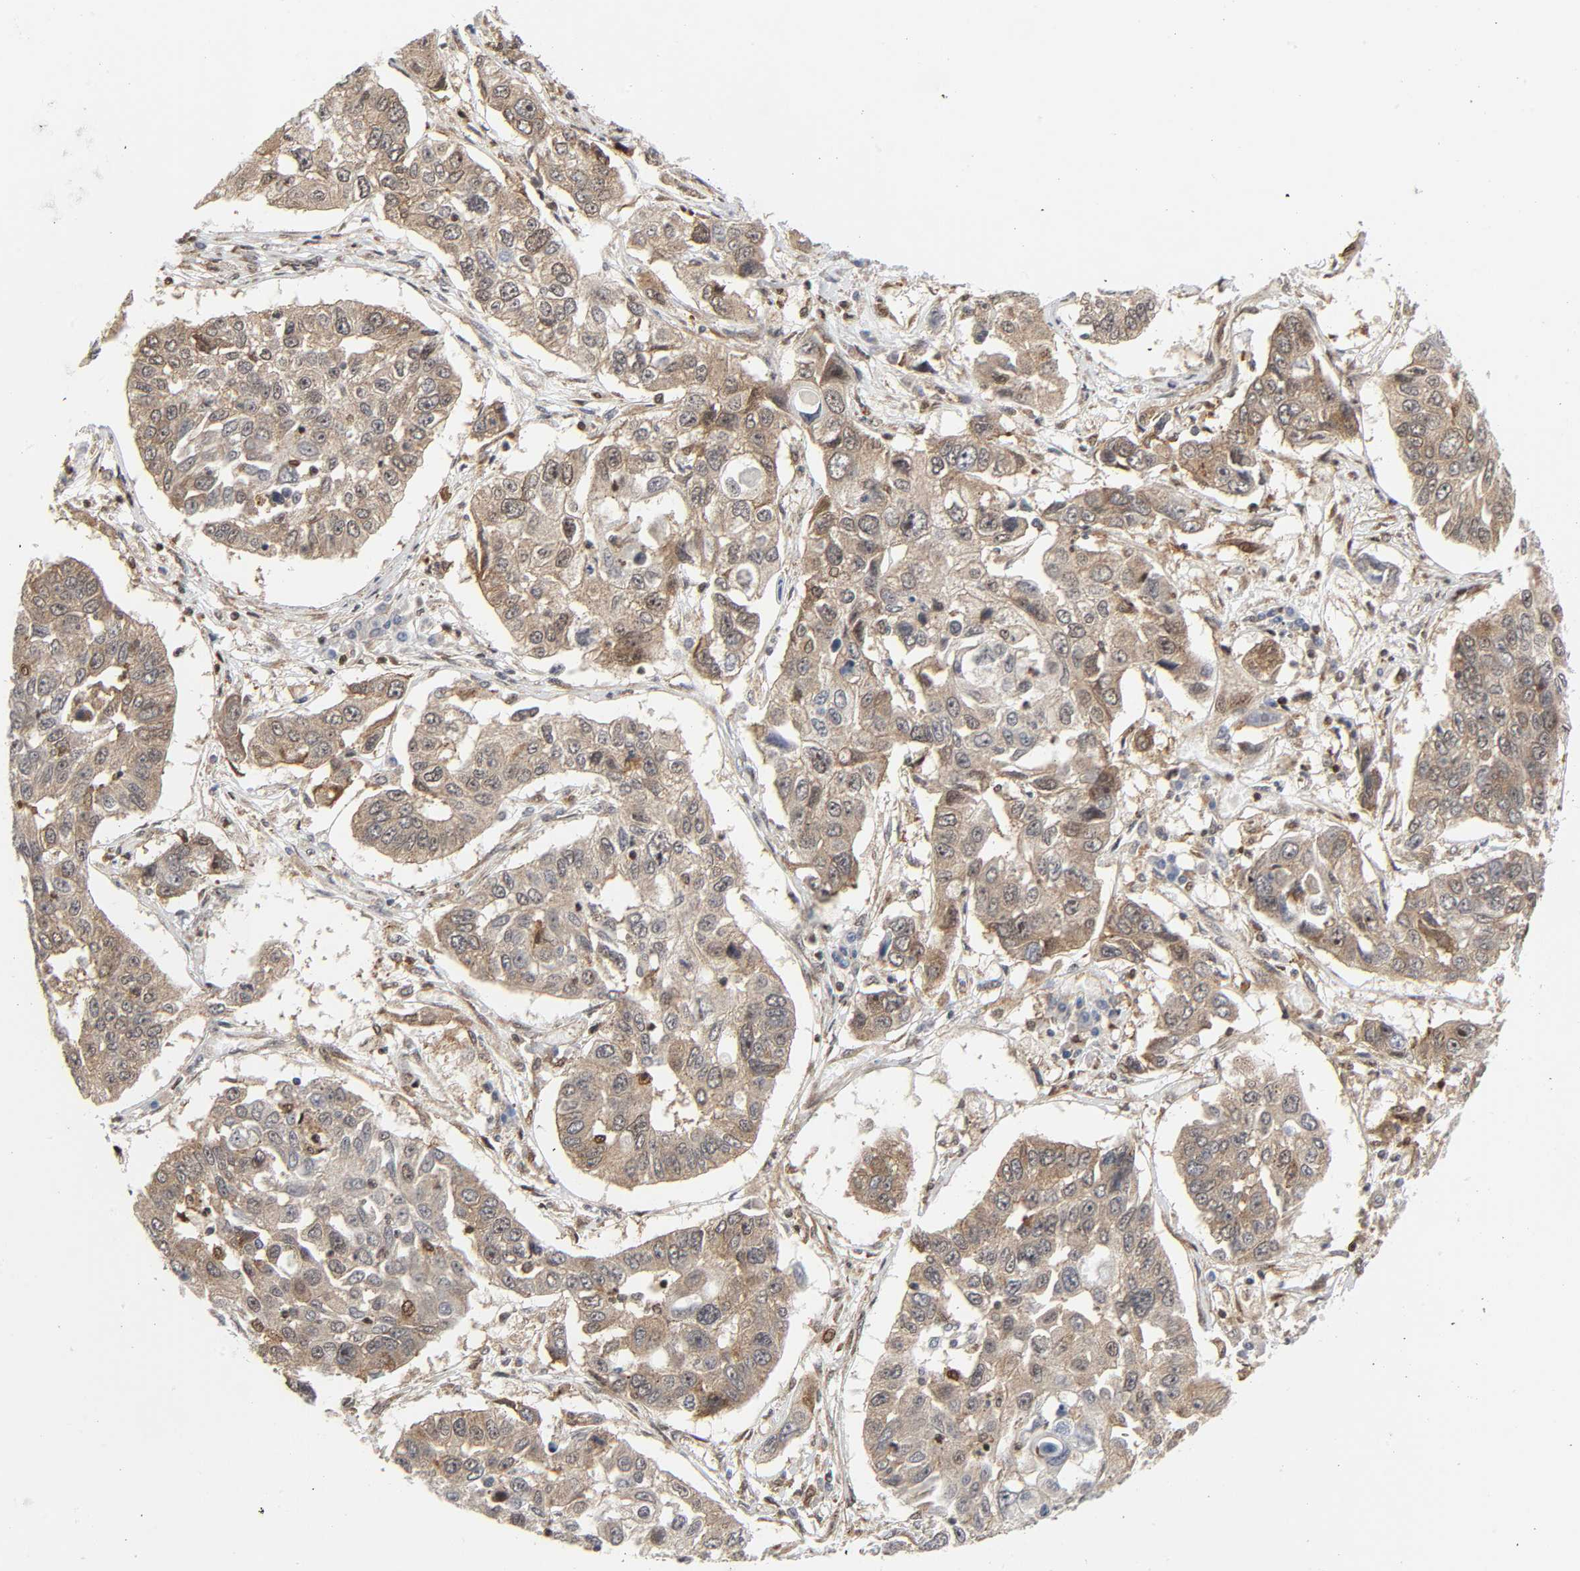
{"staining": {"intensity": "moderate", "quantity": "<25%", "location": "cytoplasmic/membranous"}, "tissue": "lung cancer", "cell_type": "Tumor cells", "image_type": "cancer", "snomed": [{"axis": "morphology", "description": "Squamous cell carcinoma, NOS"}, {"axis": "topography", "description": "Lung"}], "caption": "Immunohistochemistry (IHC) image of lung cancer (squamous cell carcinoma) stained for a protein (brown), which demonstrates low levels of moderate cytoplasmic/membranous expression in approximately <25% of tumor cells.", "gene": "MAPK1", "patient": {"sex": "male", "age": 71}}